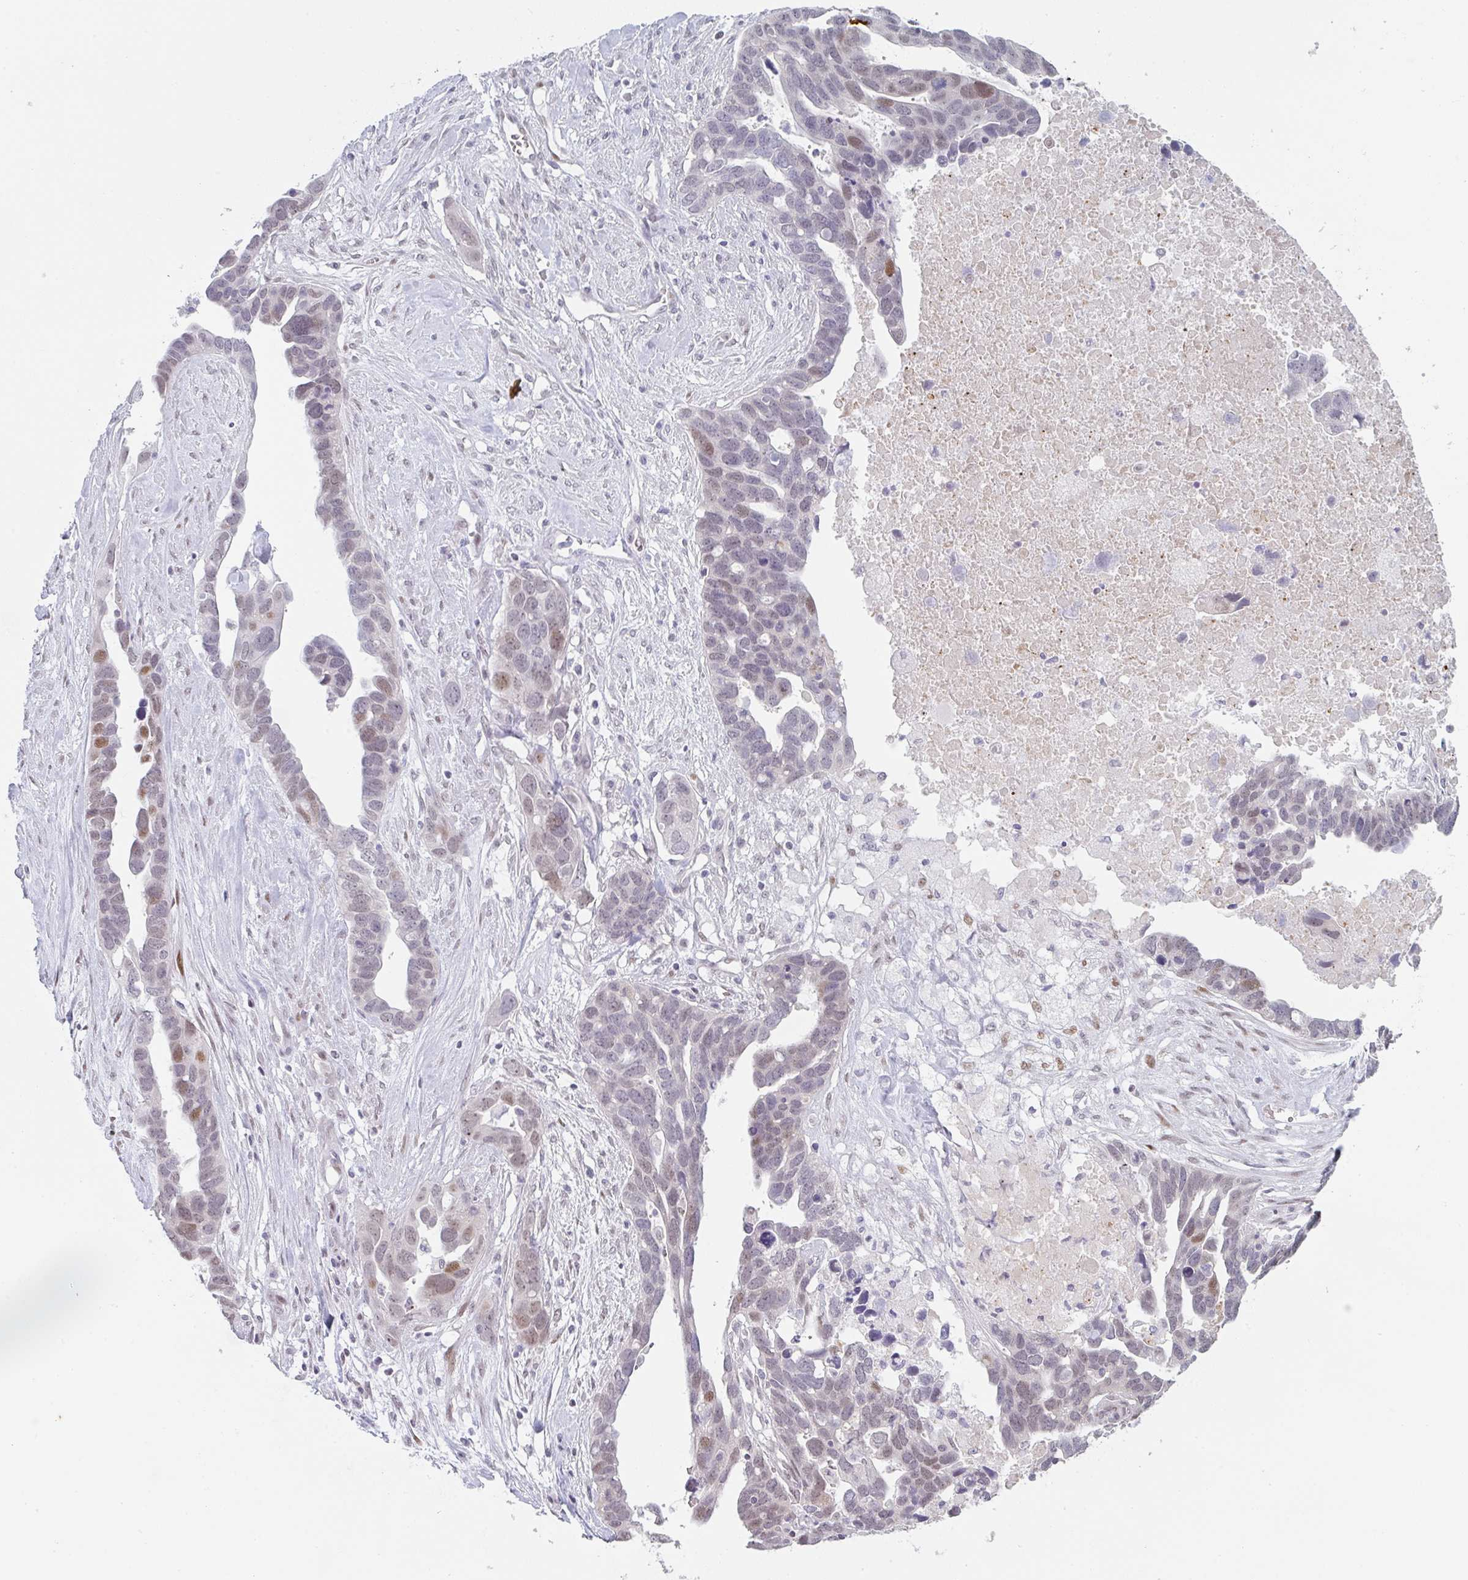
{"staining": {"intensity": "moderate", "quantity": "<25%", "location": "nuclear"}, "tissue": "ovarian cancer", "cell_type": "Tumor cells", "image_type": "cancer", "snomed": [{"axis": "morphology", "description": "Cystadenocarcinoma, serous, NOS"}, {"axis": "topography", "description": "Ovary"}], "caption": "The image exhibits a brown stain indicating the presence of a protein in the nuclear of tumor cells in ovarian cancer (serous cystadenocarcinoma).", "gene": "POU2AF2", "patient": {"sex": "female", "age": 54}}